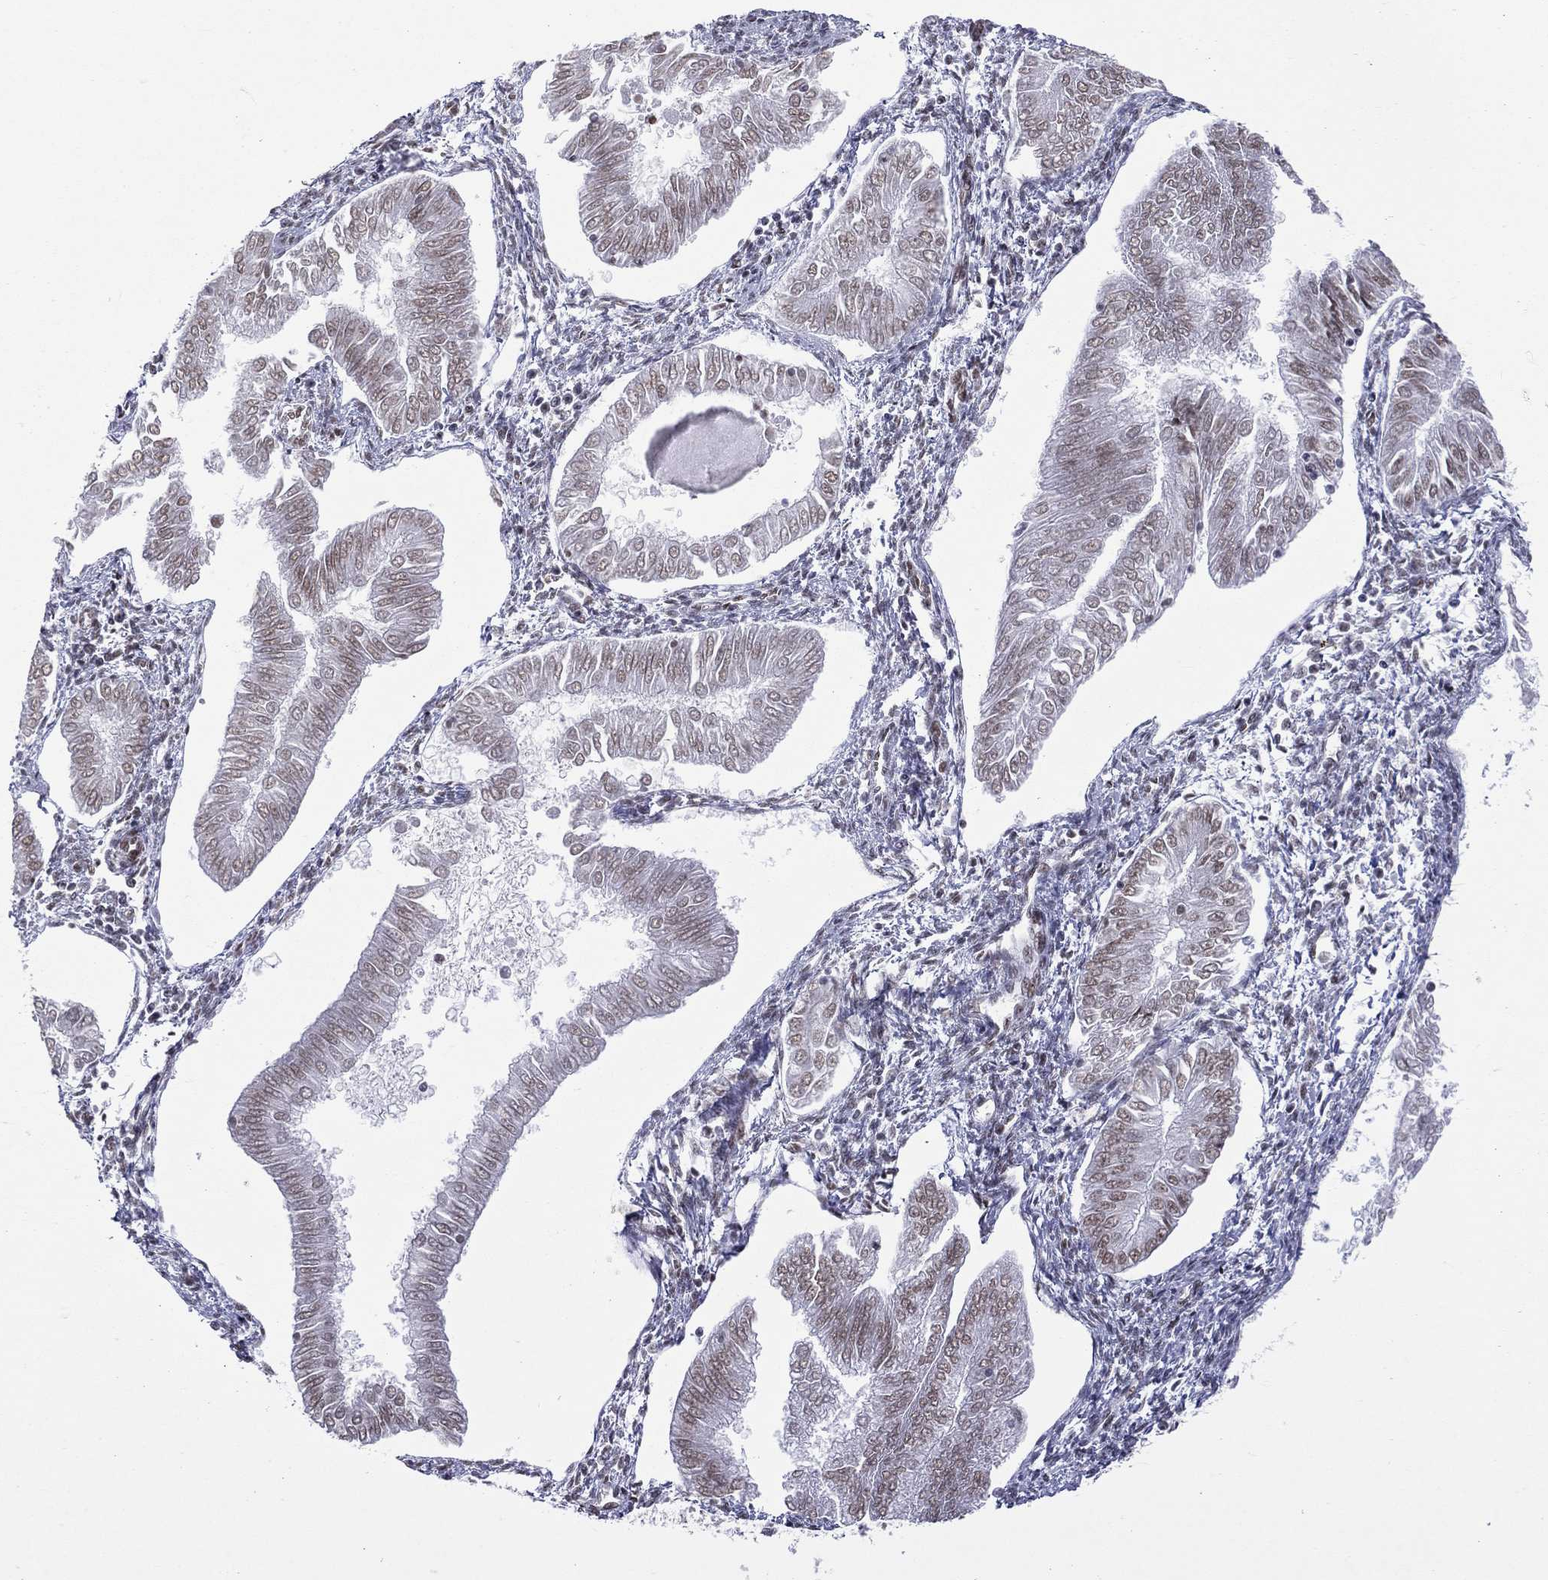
{"staining": {"intensity": "weak", "quantity": "<25%", "location": "nuclear"}, "tissue": "endometrial cancer", "cell_type": "Tumor cells", "image_type": "cancer", "snomed": [{"axis": "morphology", "description": "Adenocarcinoma, NOS"}, {"axis": "topography", "description": "Endometrium"}], "caption": "Immunohistochemistry (IHC) histopathology image of neoplastic tissue: human endometrial cancer (adenocarcinoma) stained with DAB (3,3'-diaminobenzidine) demonstrates no significant protein staining in tumor cells.", "gene": "ZNF7", "patient": {"sex": "female", "age": 53}}